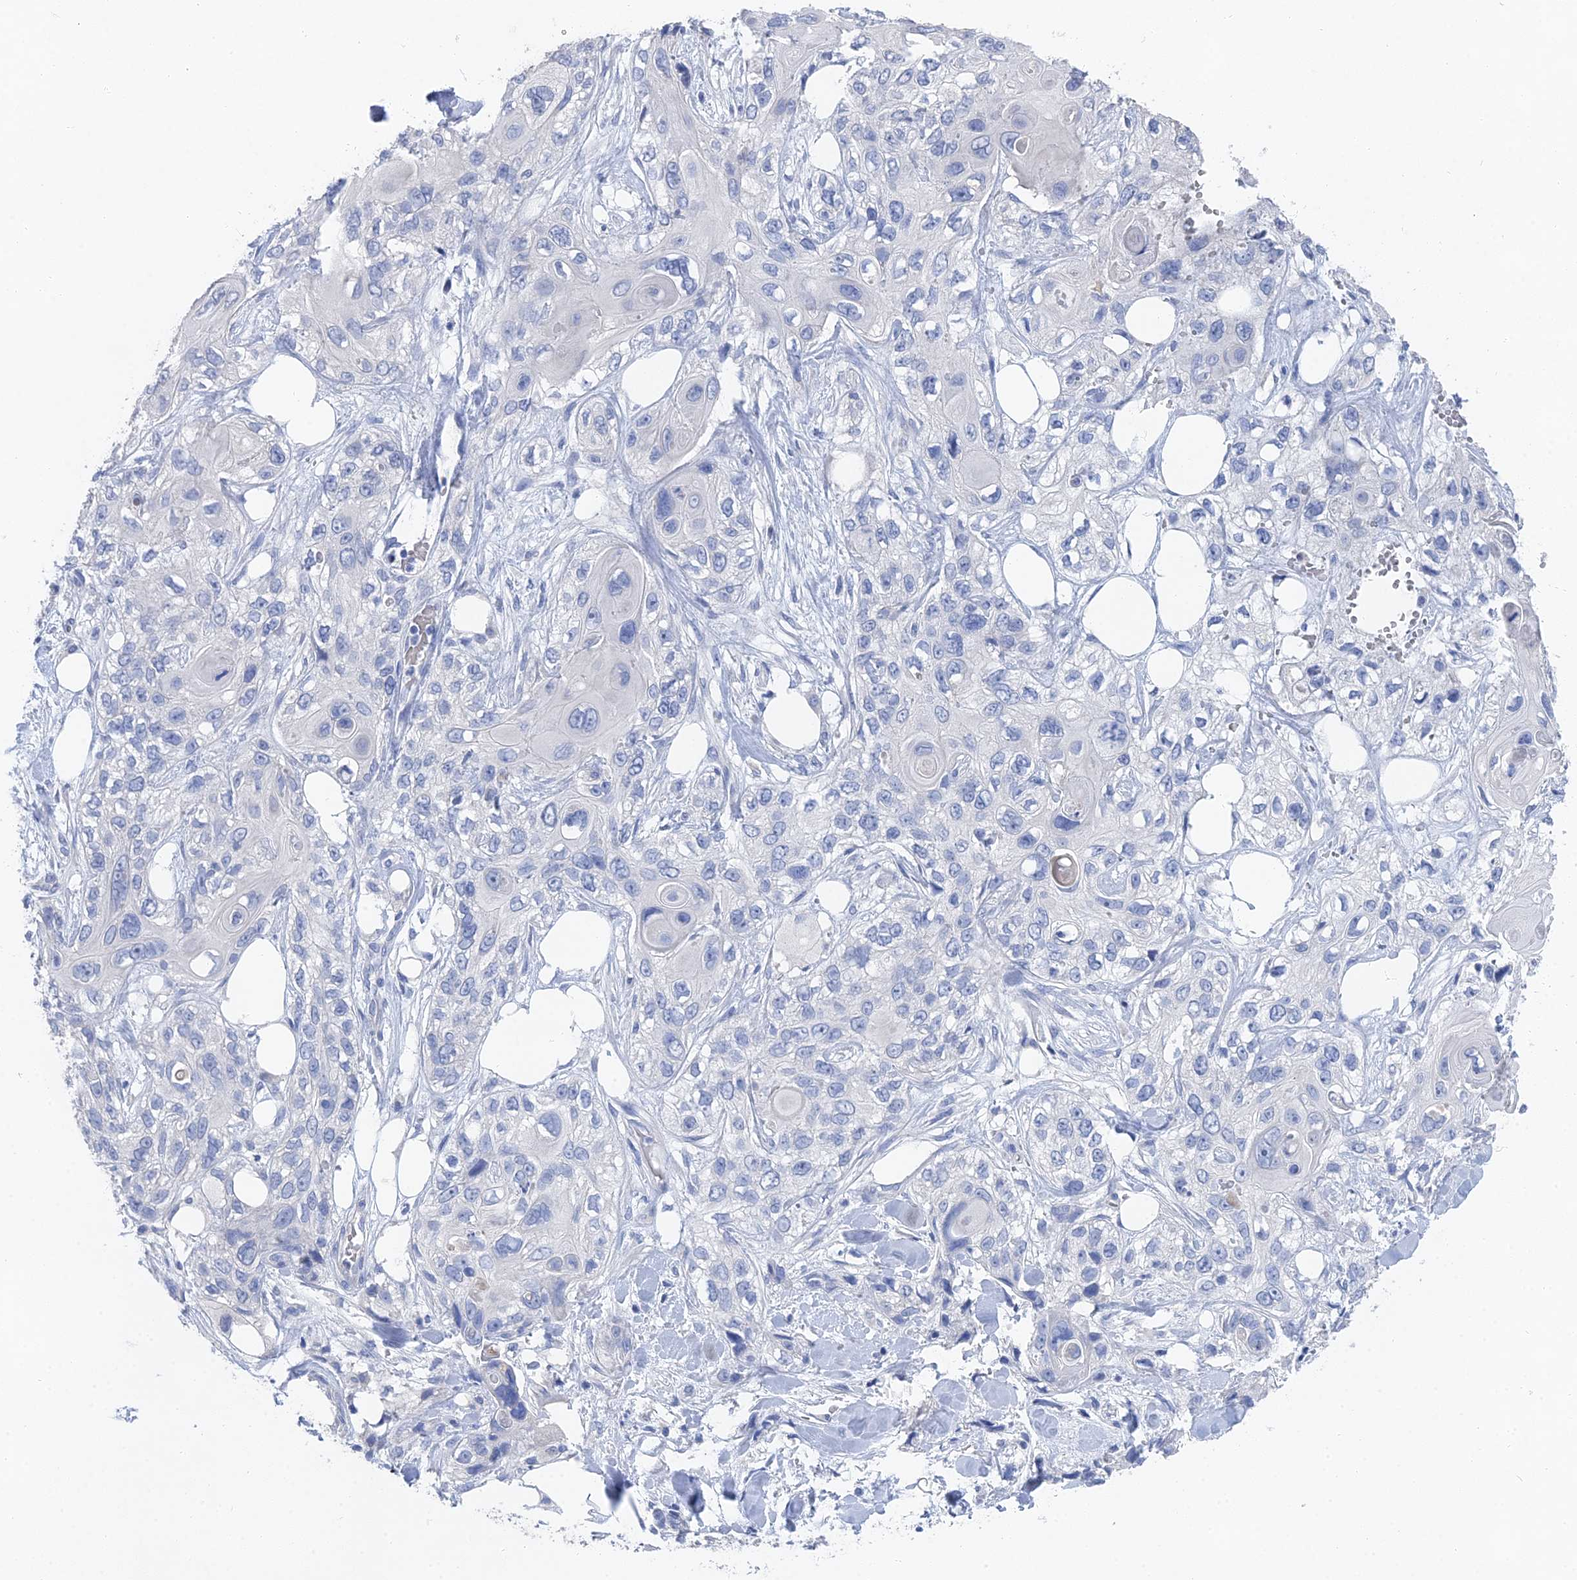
{"staining": {"intensity": "negative", "quantity": "none", "location": "none"}, "tissue": "skin cancer", "cell_type": "Tumor cells", "image_type": "cancer", "snomed": [{"axis": "morphology", "description": "Normal tissue, NOS"}, {"axis": "morphology", "description": "Squamous cell carcinoma, NOS"}, {"axis": "topography", "description": "Skin"}], "caption": "A high-resolution micrograph shows immunohistochemistry staining of squamous cell carcinoma (skin), which shows no significant expression in tumor cells.", "gene": "GFAP", "patient": {"sex": "male", "age": 72}}